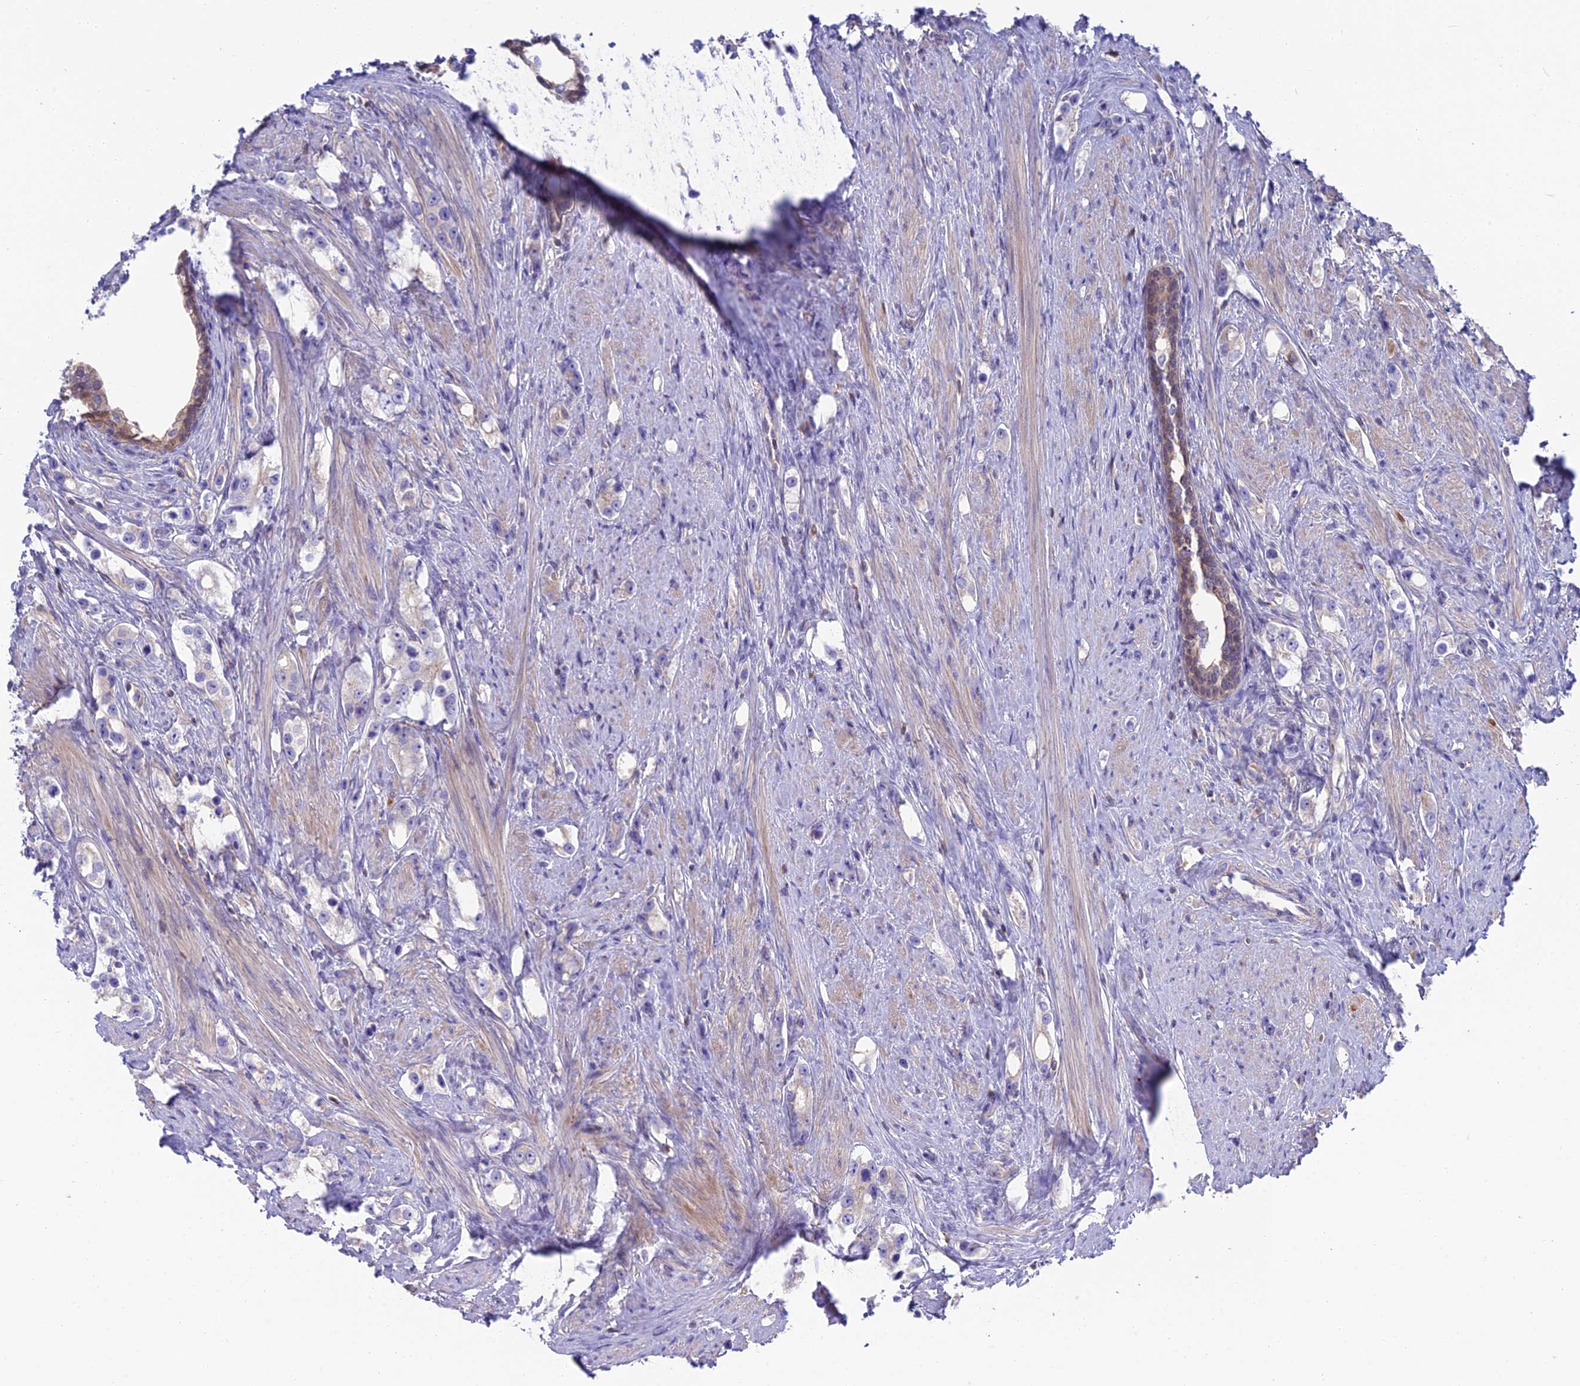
{"staining": {"intensity": "negative", "quantity": "none", "location": "none"}, "tissue": "prostate cancer", "cell_type": "Tumor cells", "image_type": "cancer", "snomed": [{"axis": "morphology", "description": "Adenocarcinoma, High grade"}, {"axis": "topography", "description": "Prostate"}], "caption": "IHC image of prostate adenocarcinoma (high-grade) stained for a protein (brown), which reveals no positivity in tumor cells.", "gene": "SNAP91", "patient": {"sex": "male", "age": 63}}